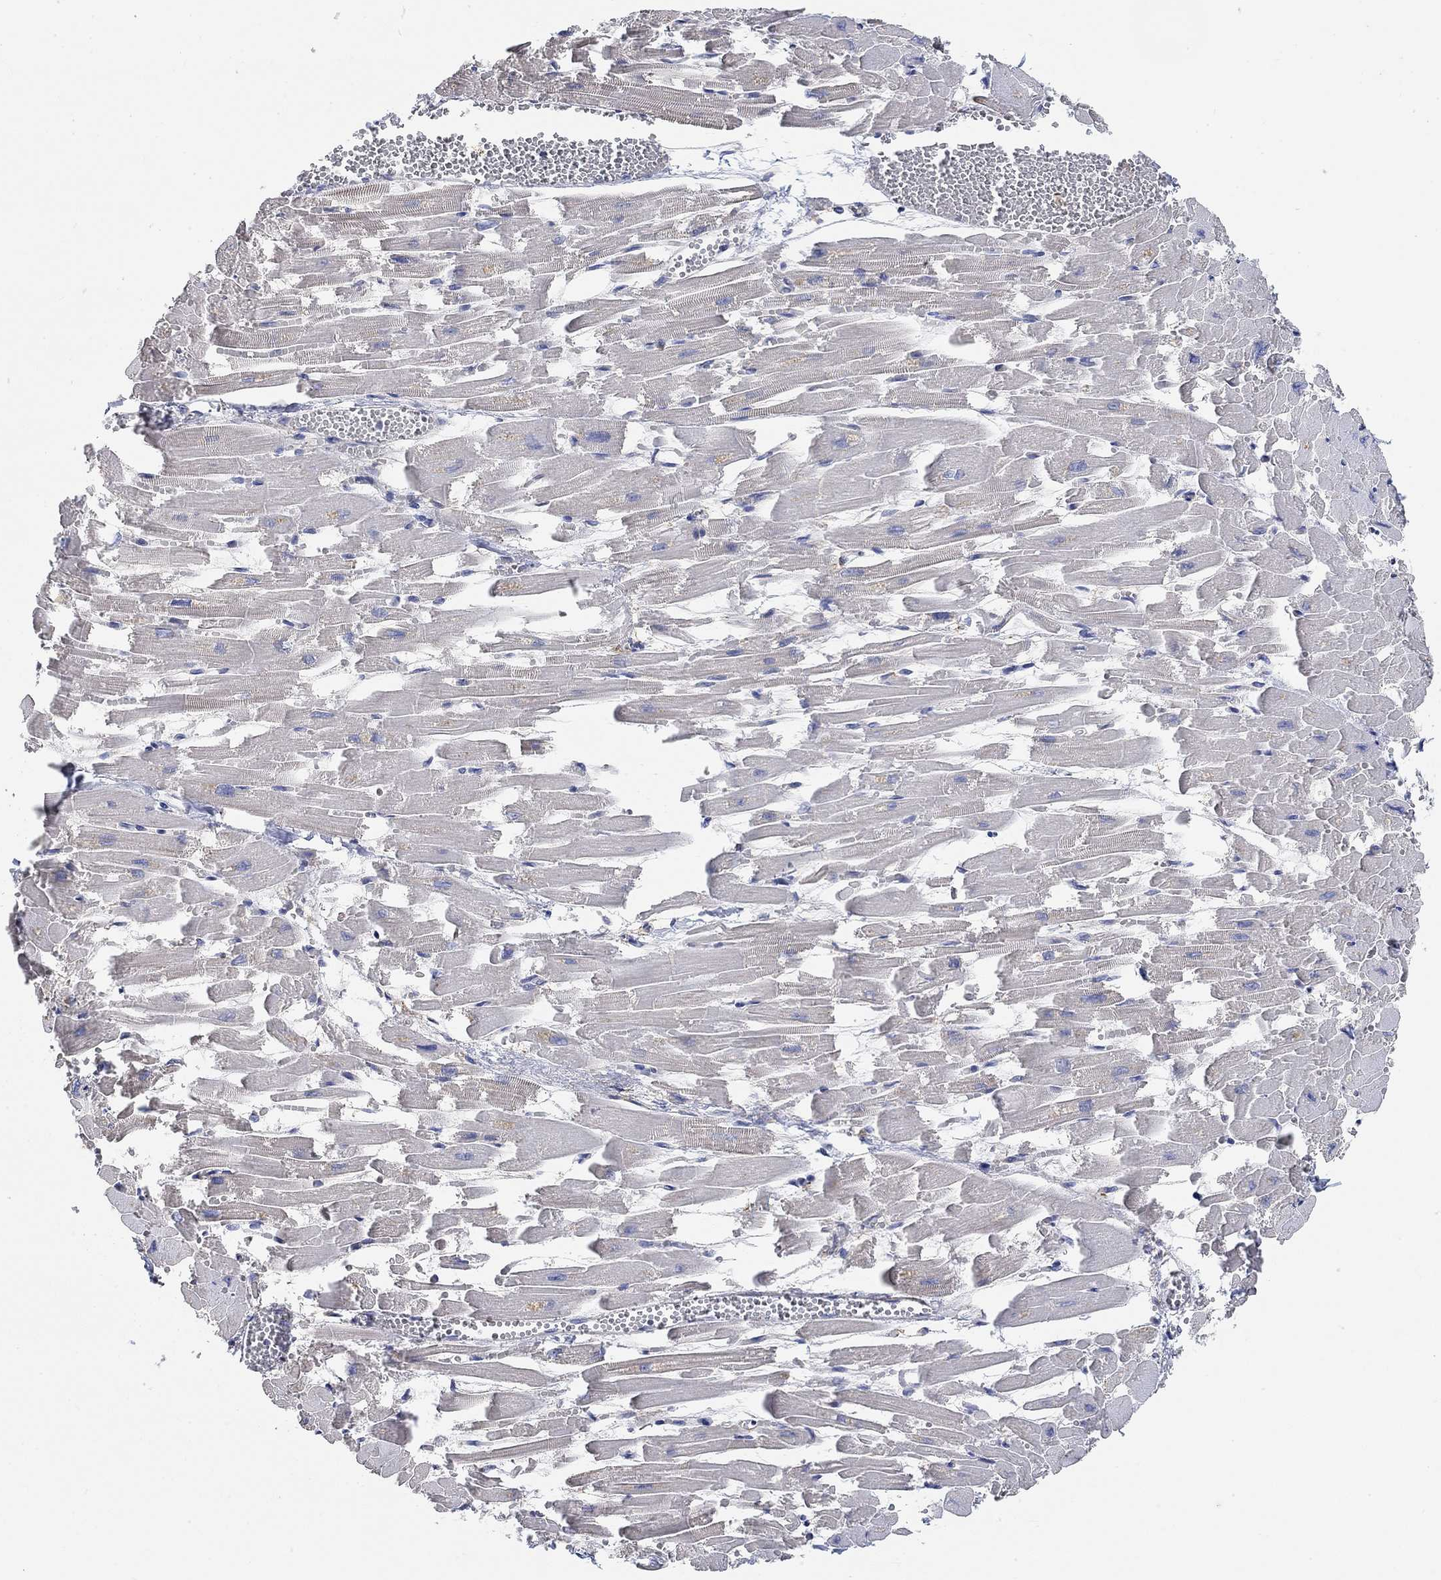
{"staining": {"intensity": "negative", "quantity": "none", "location": "none"}, "tissue": "heart muscle", "cell_type": "Cardiomyocytes", "image_type": "normal", "snomed": [{"axis": "morphology", "description": "Normal tissue, NOS"}, {"axis": "topography", "description": "Heart"}], "caption": "Protein analysis of benign heart muscle displays no significant positivity in cardiomyocytes. The staining was performed using DAB to visualize the protein expression in brown, while the nuclei were stained in blue with hematoxylin (Magnification: 20x).", "gene": "SYT16", "patient": {"sex": "female", "age": 52}}